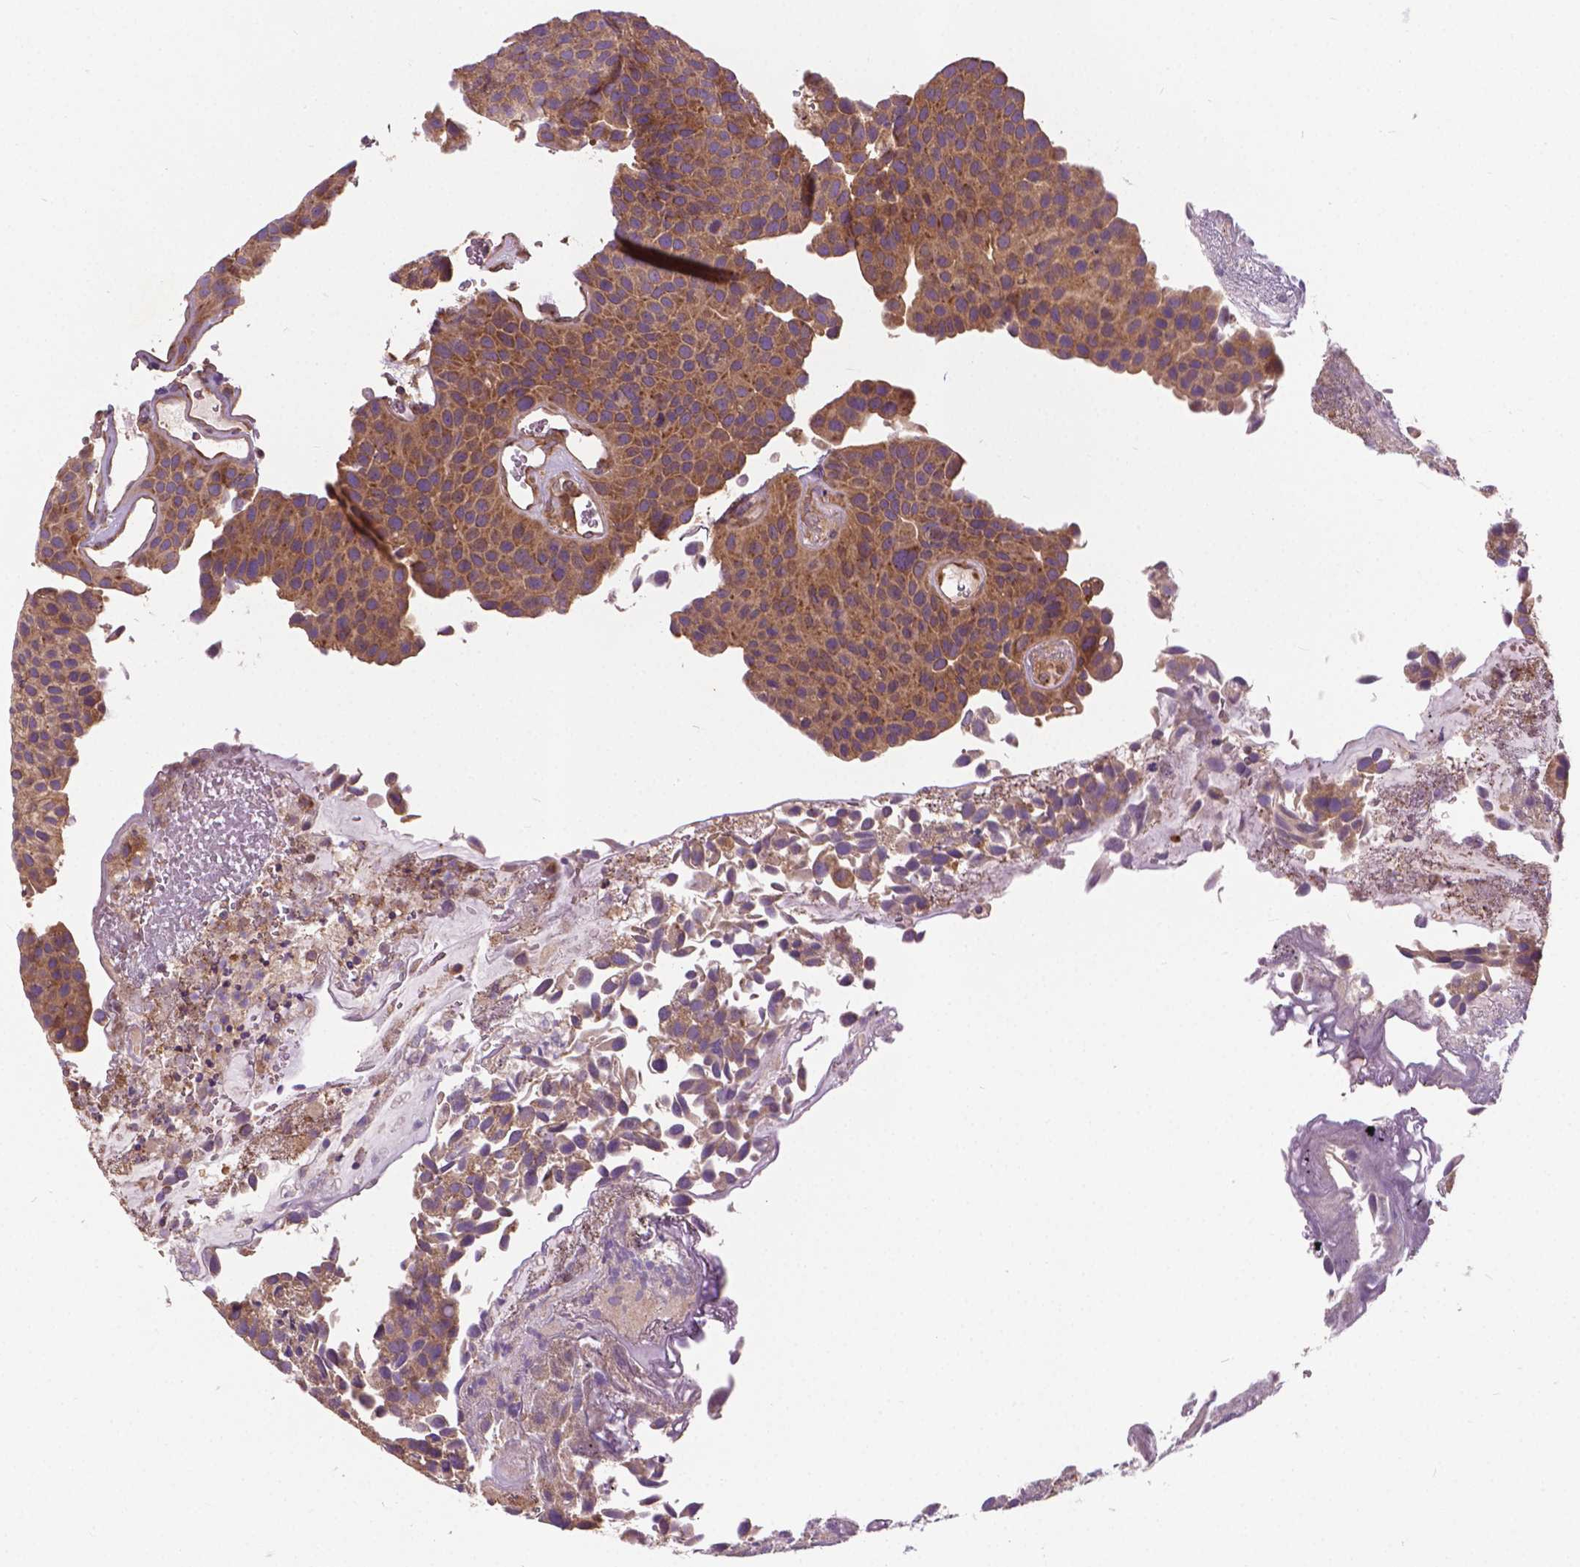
{"staining": {"intensity": "moderate", "quantity": ">75%", "location": "cytoplasmic/membranous"}, "tissue": "urothelial cancer", "cell_type": "Tumor cells", "image_type": "cancer", "snomed": [{"axis": "morphology", "description": "Urothelial carcinoma, Low grade"}, {"axis": "topography", "description": "Urinary bladder"}], "caption": "A medium amount of moderate cytoplasmic/membranous staining is seen in approximately >75% of tumor cells in urothelial cancer tissue.", "gene": "MZT1", "patient": {"sex": "female", "age": 69}}